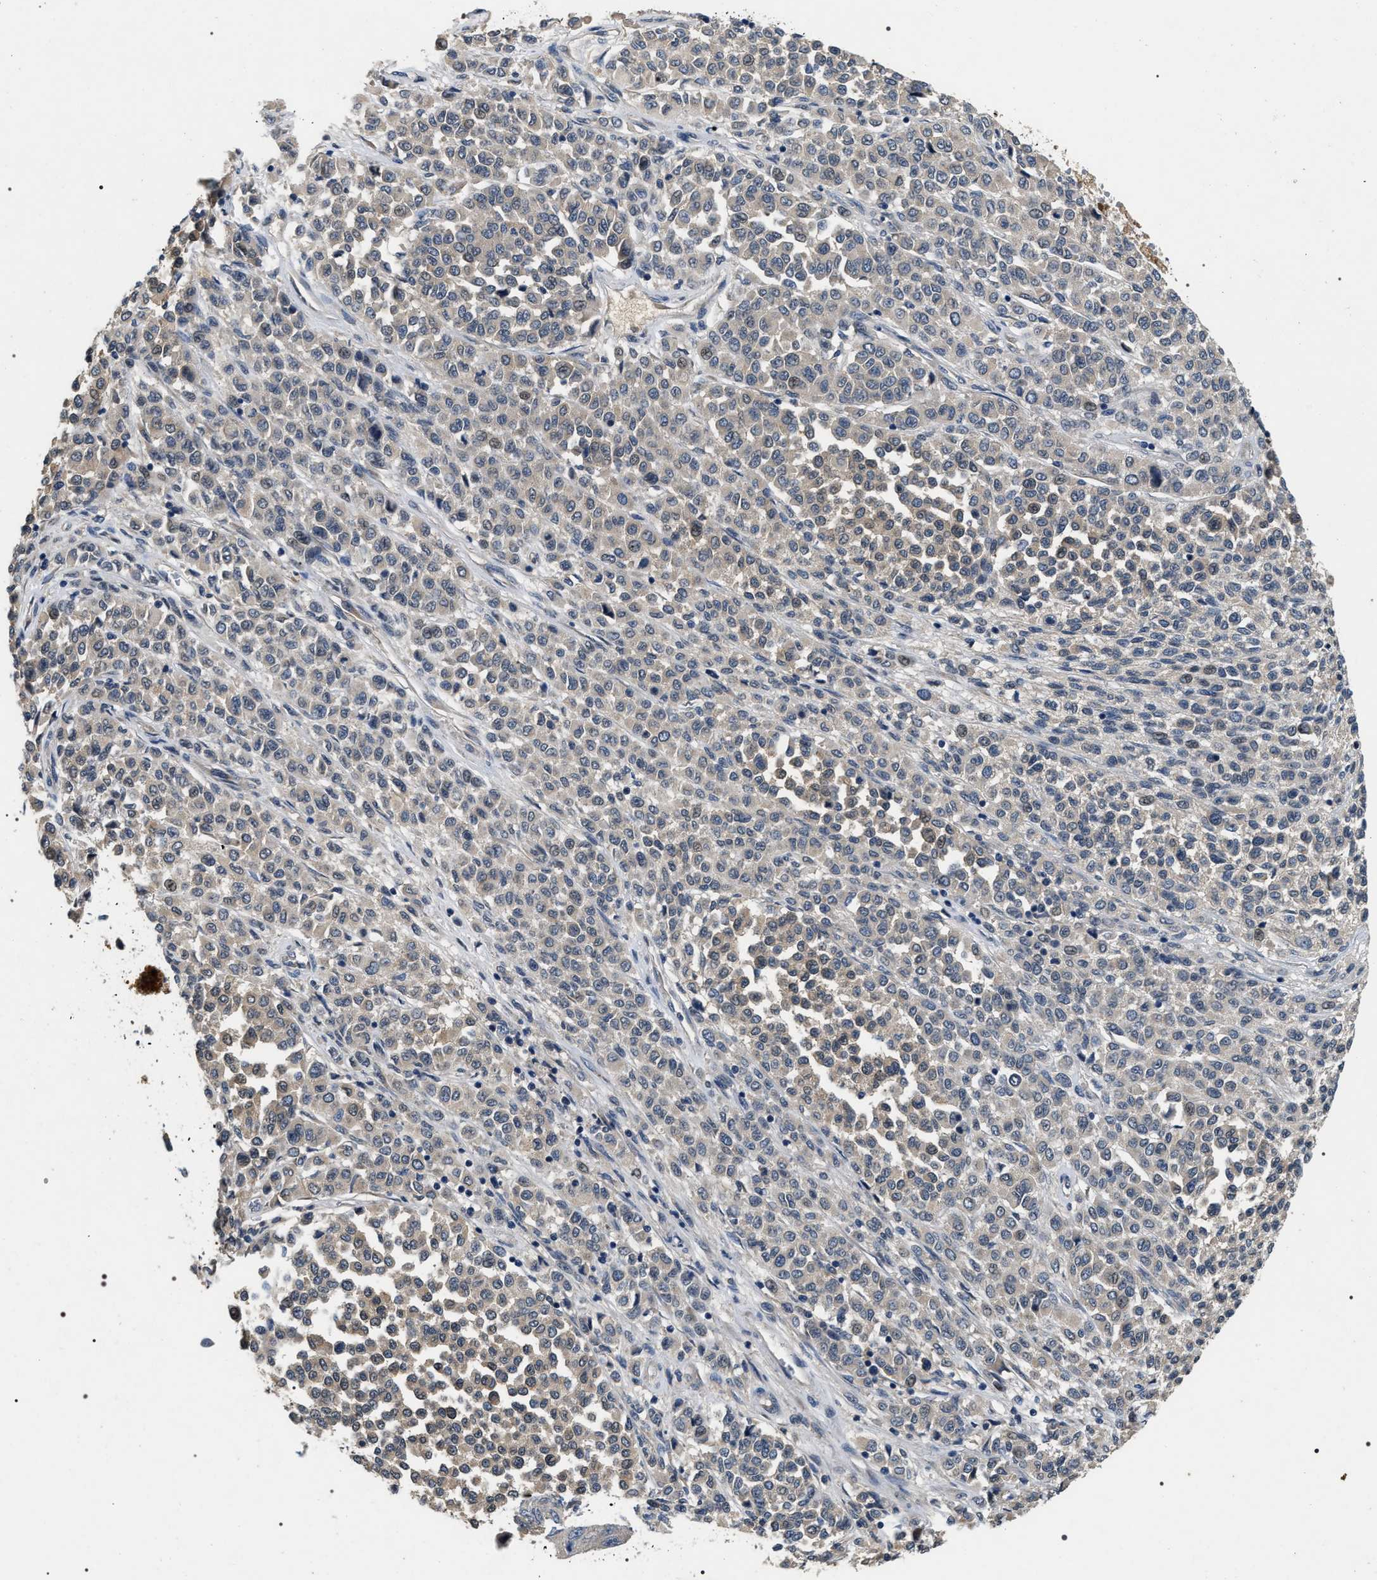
{"staining": {"intensity": "negative", "quantity": "none", "location": "none"}, "tissue": "melanoma", "cell_type": "Tumor cells", "image_type": "cancer", "snomed": [{"axis": "morphology", "description": "Malignant melanoma, Metastatic site"}, {"axis": "topography", "description": "Pancreas"}], "caption": "High magnification brightfield microscopy of melanoma stained with DAB (brown) and counterstained with hematoxylin (blue): tumor cells show no significant expression.", "gene": "IFT81", "patient": {"sex": "female", "age": 30}}